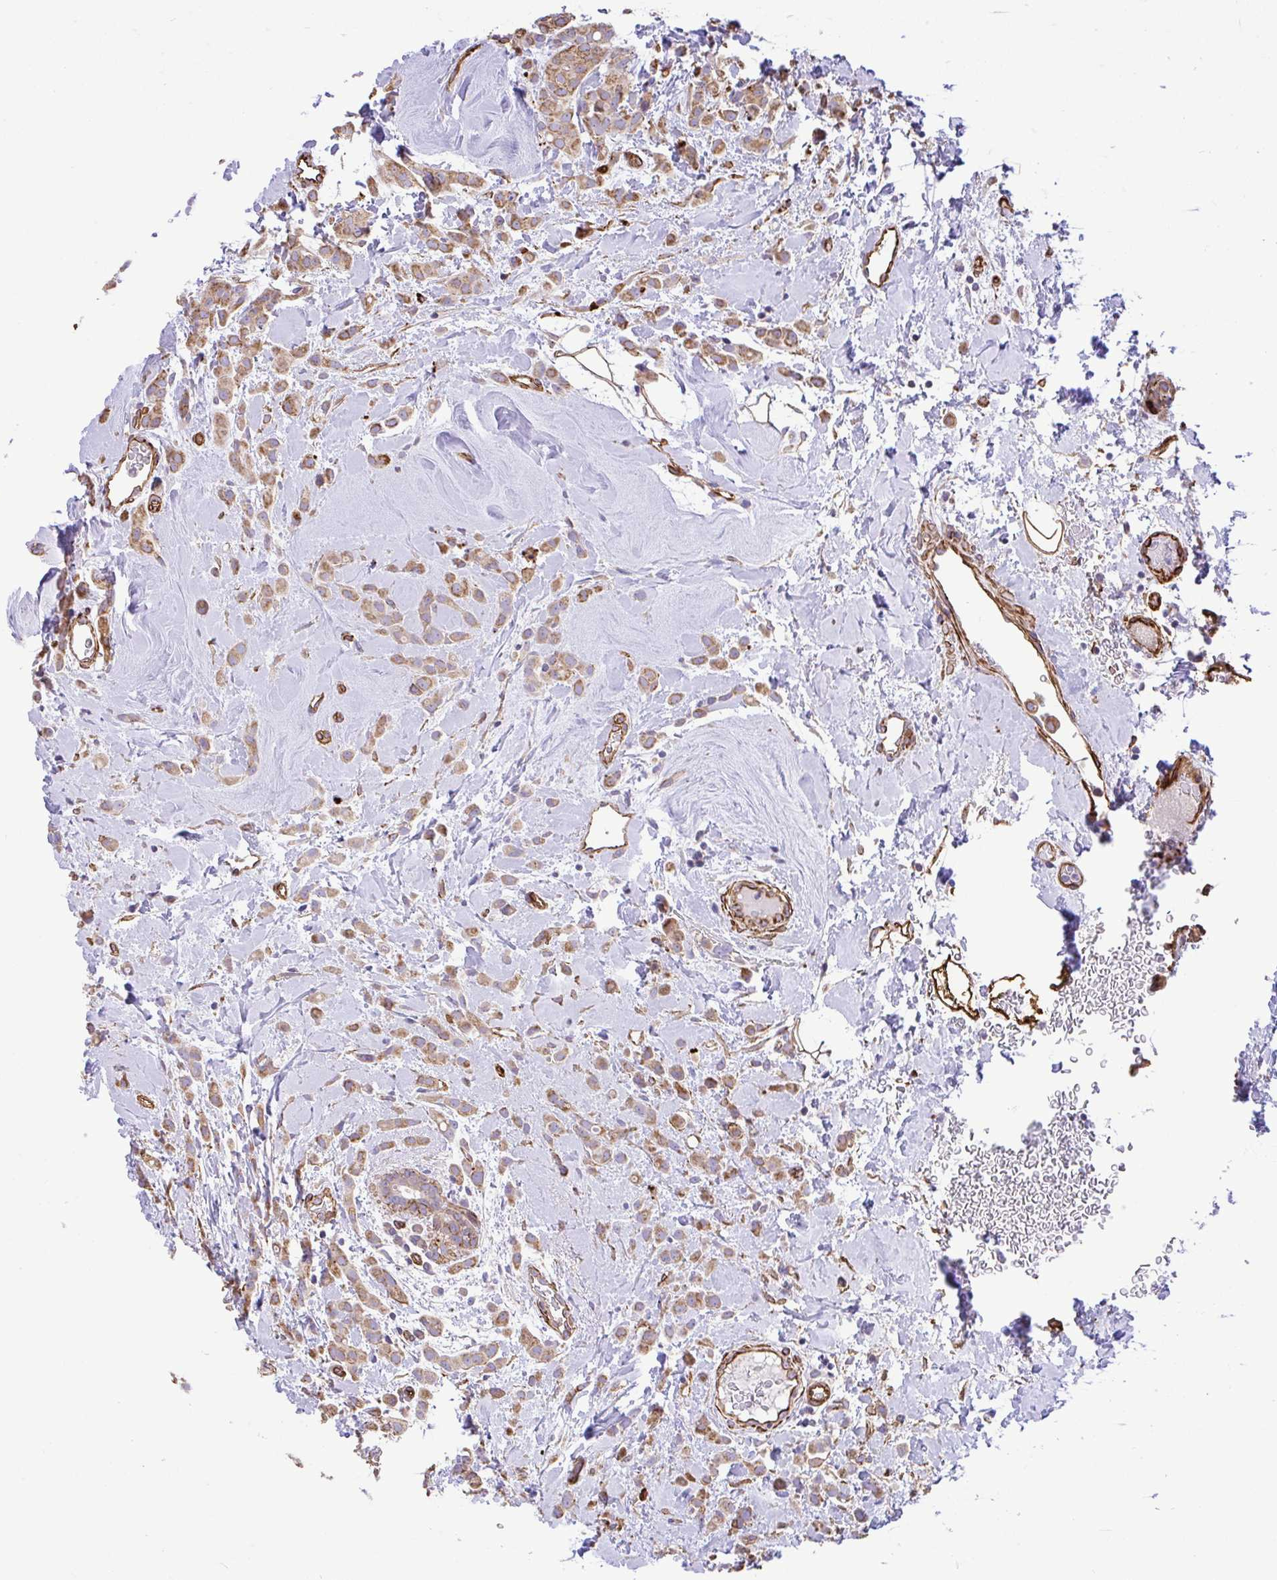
{"staining": {"intensity": "moderate", "quantity": ">75%", "location": "cytoplasmic/membranous"}, "tissue": "breast cancer", "cell_type": "Tumor cells", "image_type": "cancer", "snomed": [{"axis": "morphology", "description": "Lobular carcinoma"}, {"axis": "topography", "description": "Breast"}], "caption": "Tumor cells display medium levels of moderate cytoplasmic/membranous staining in about >75% of cells in human breast lobular carcinoma.", "gene": "PTPRK", "patient": {"sex": "female", "age": 68}}